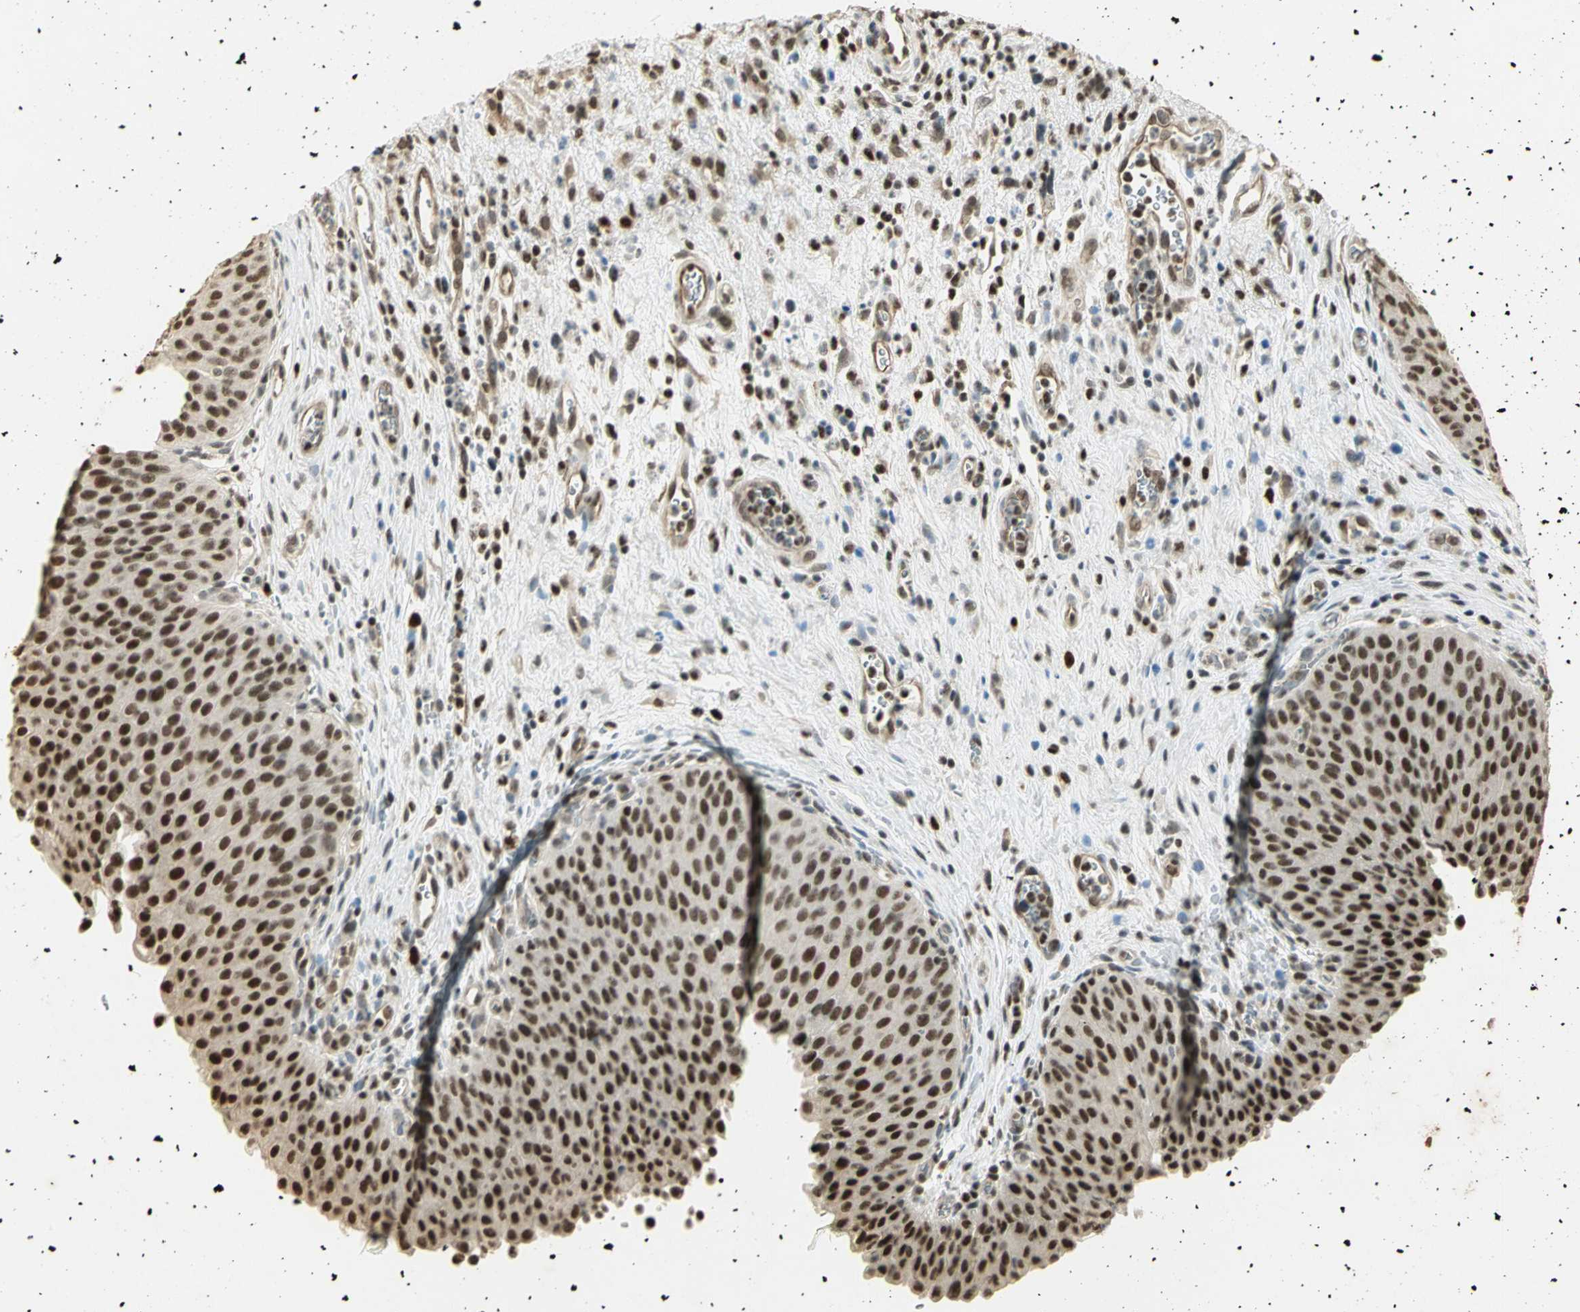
{"staining": {"intensity": "strong", "quantity": ">75%", "location": "nuclear"}, "tissue": "urinary bladder", "cell_type": "Urothelial cells", "image_type": "normal", "snomed": [{"axis": "morphology", "description": "Normal tissue, NOS"}, {"axis": "morphology", "description": "Dysplasia, NOS"}, {"axis": "topography", "description": "Urinary bladder"}], "caption": "Immunohistochemical staining of unremarkable urinary bladder exhibits >75% levels of strong nuclear protein expression in about >75% of urothelial cells.", "gene": "ELF1", "patient": {"sex": "male", "age": 35}}